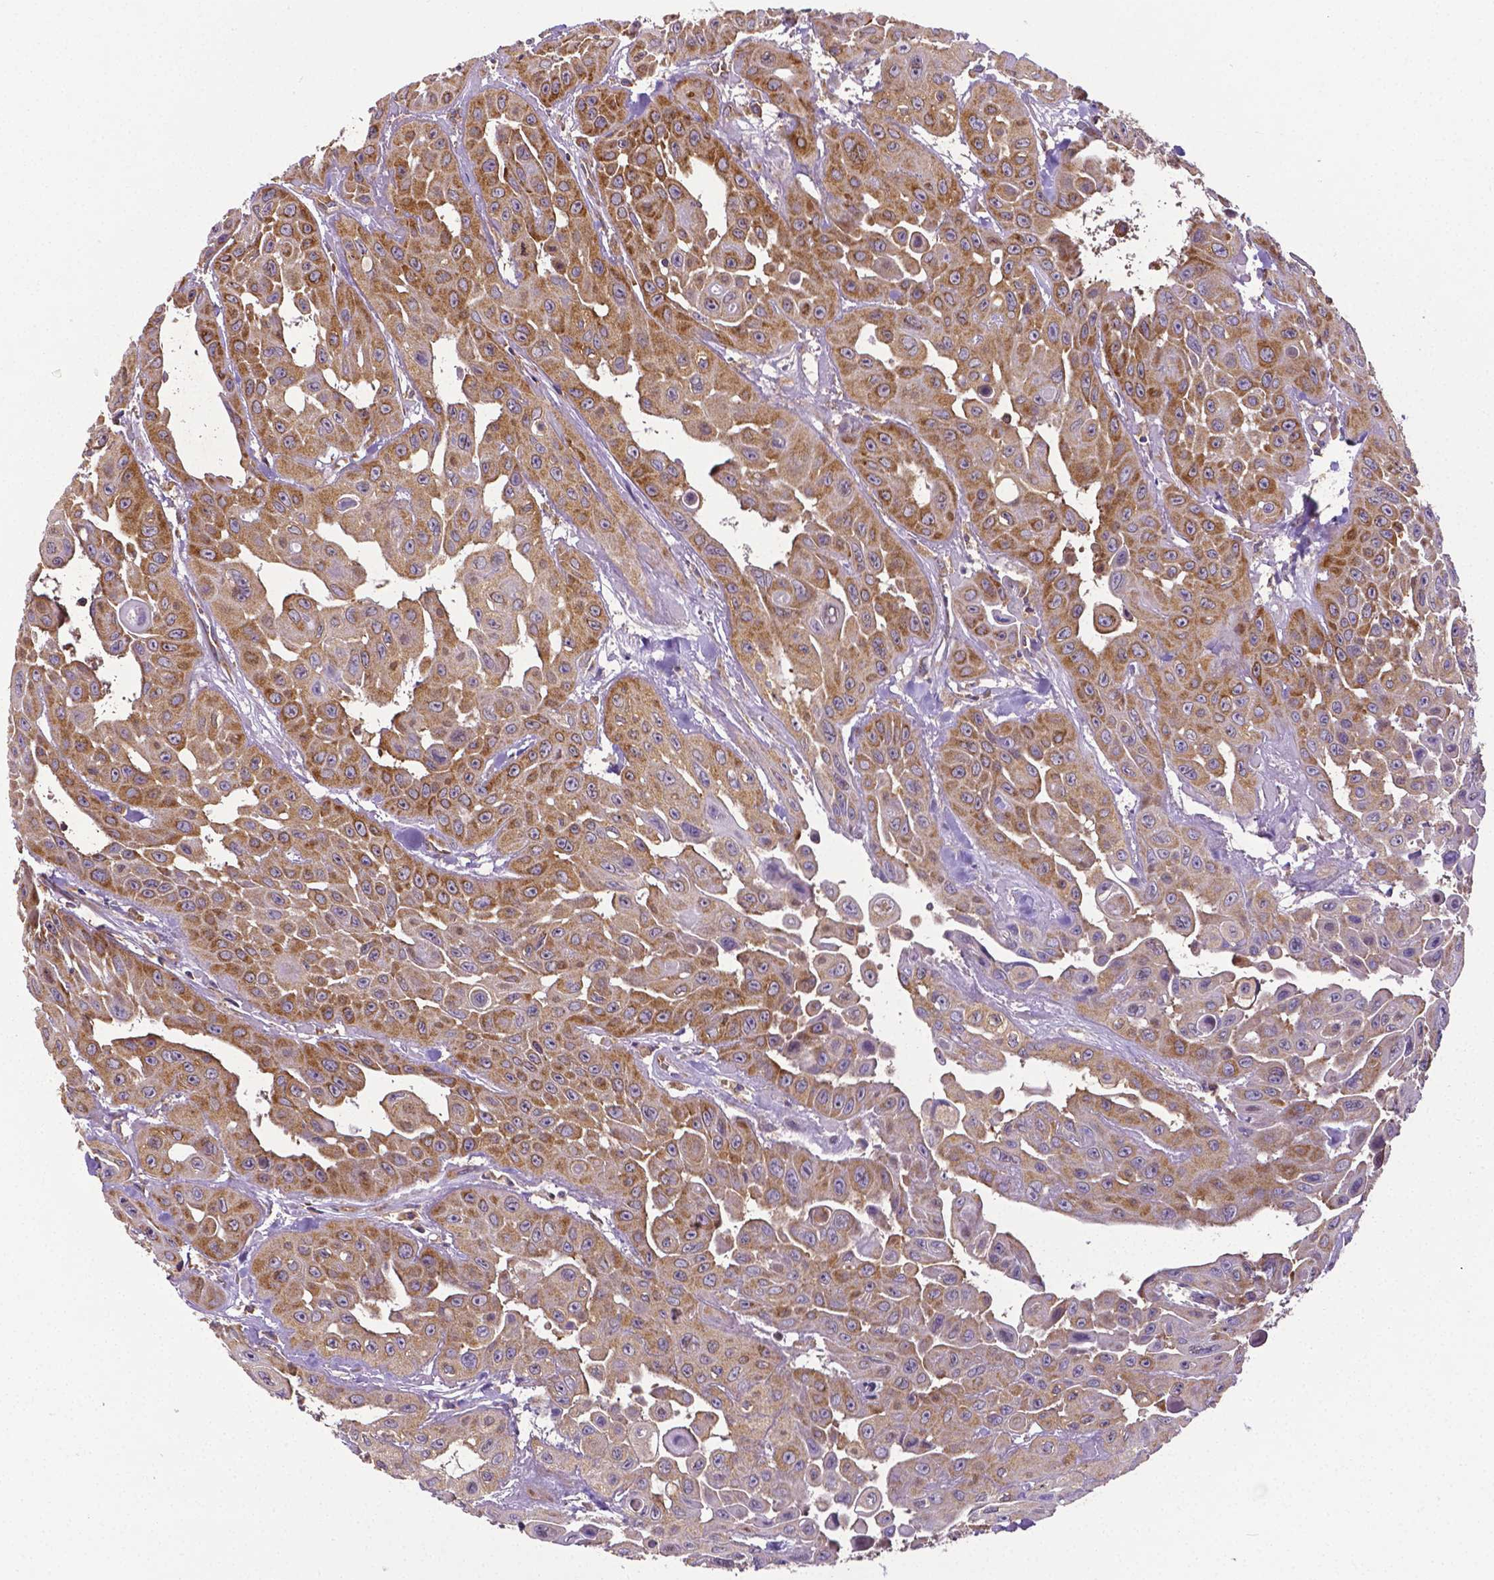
{"staining": {"intensity": "moderate", "quantity": ">75%", "location": "cytoplasmic/membranous"}, "tissue": "head and neck cancer", "cell_type": "Tumor cells", "image_type": "cancer", "snomed": [{"axis": "morphology", "description": "Adenocarcinoma, NOS"}, {"axis": "topography", "description": "Head-Neck"}], "caption": "Moderate cytoplasmic/membranous staining for a protein is seen in approximately >75% of tumor cells of head and neck cancer (adenocarcinoma) using immunohistochemistry (IHC).", "gene": "DICER1", "patient": {"sex": "male", "age": 73}}